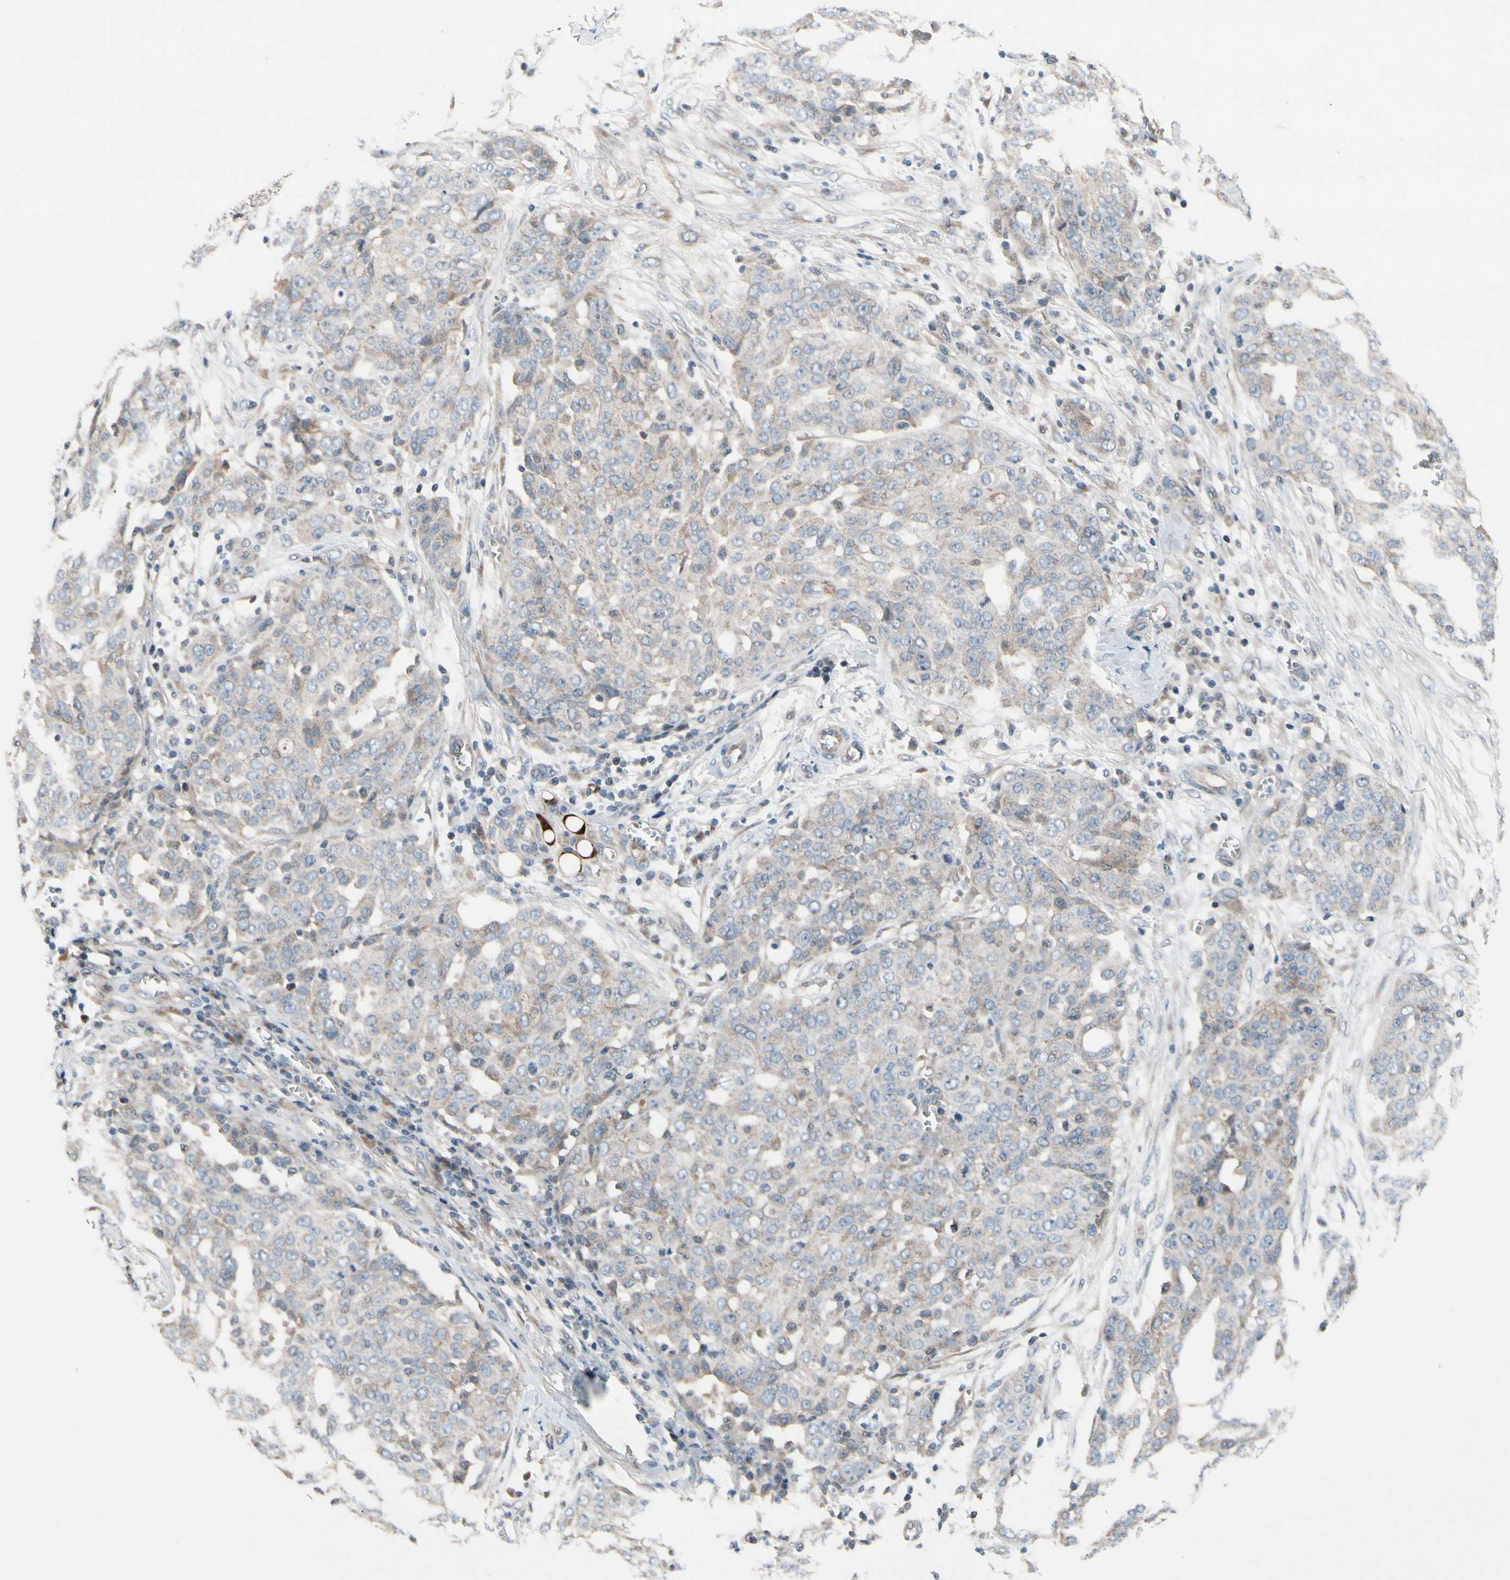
{"staining": {"intensity": "weak", "quantity": "25%-75%", "location": "cytoplasmic/membranous"}, "tissue": "ovarian cancer", "cell_type": "Tumor cells", "image_type": "cancer", "snomed": [{"axis": "morphology", "description": "Cystadenocarcinoma, serous, NOS"}, {"axis": "topography", "description": "Soft tissue"}, {"axis": "topography", "description": "Ovary"}], "caption": "This is a micrograph of immunohistochemistry staining of serous cystadenocarcinoma (ovarian), which shows weak staining in the cytoplasmic/membranous of tumor cells.", "gene": "ICAM5", "patient": {"sex": "female", "age": 57}}